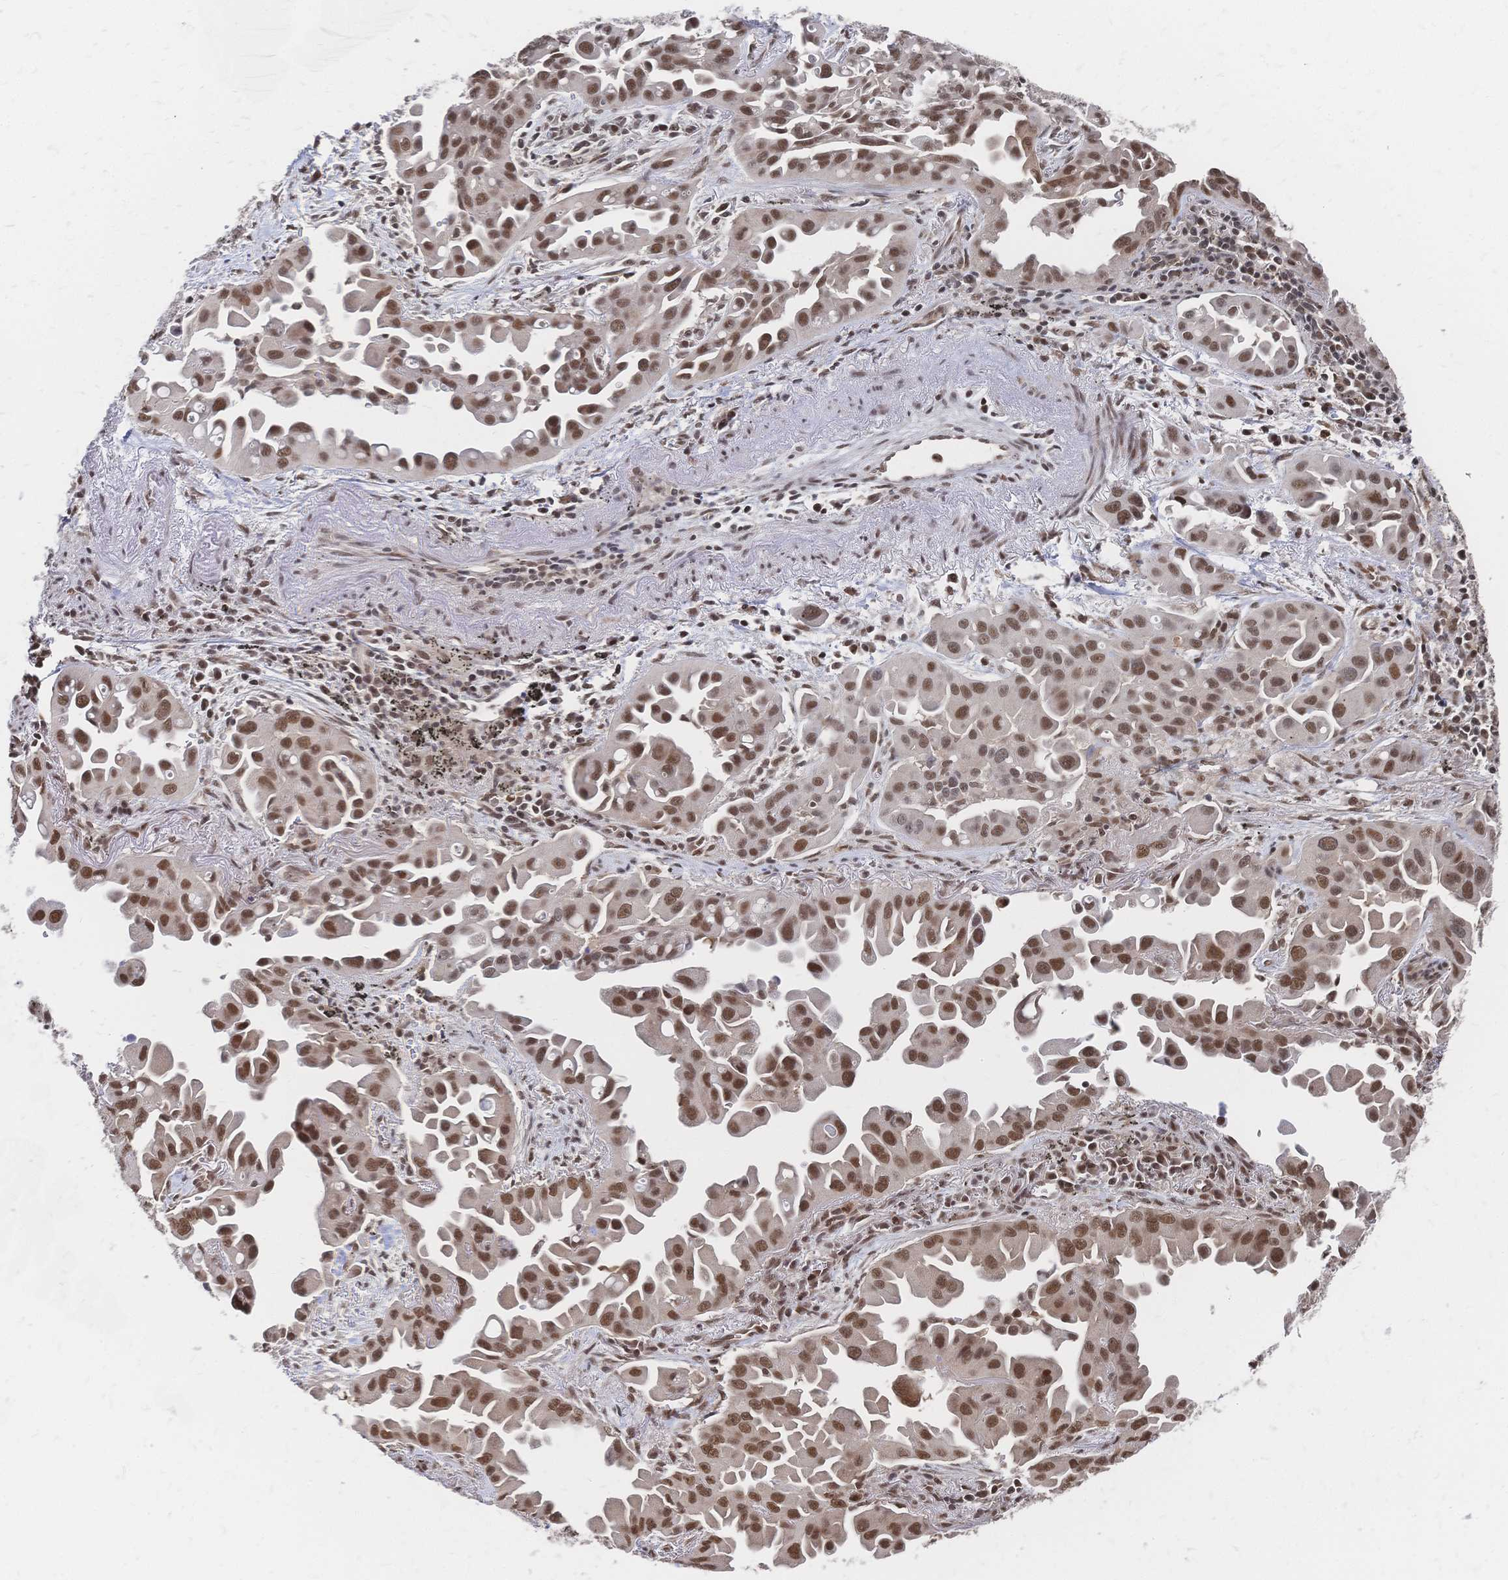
{"staining": {"intensity": "moderate", "quantity": ">75%", "location": "nuclear"}, "tissue": "lung cancer", "cell_type": "Tumor cells", "image_type": "cancer", "snomed": [{"axis": "morphology", "description": "Adenocarcinoma, NOS"}, {"axis": "topography", "description": "Lung"}], "caption": "High-power microscopy captured an immunohistochemistry micrograph of lung cancer, revealing moderate nuclear expression in about >75% of tumor cells. (DAB (3,3'-diaminobenzidine) IHC with brightfield microscopy, high magnification).", "gene": "NELFA", "patient": {"sex": "male", "age": 68}}